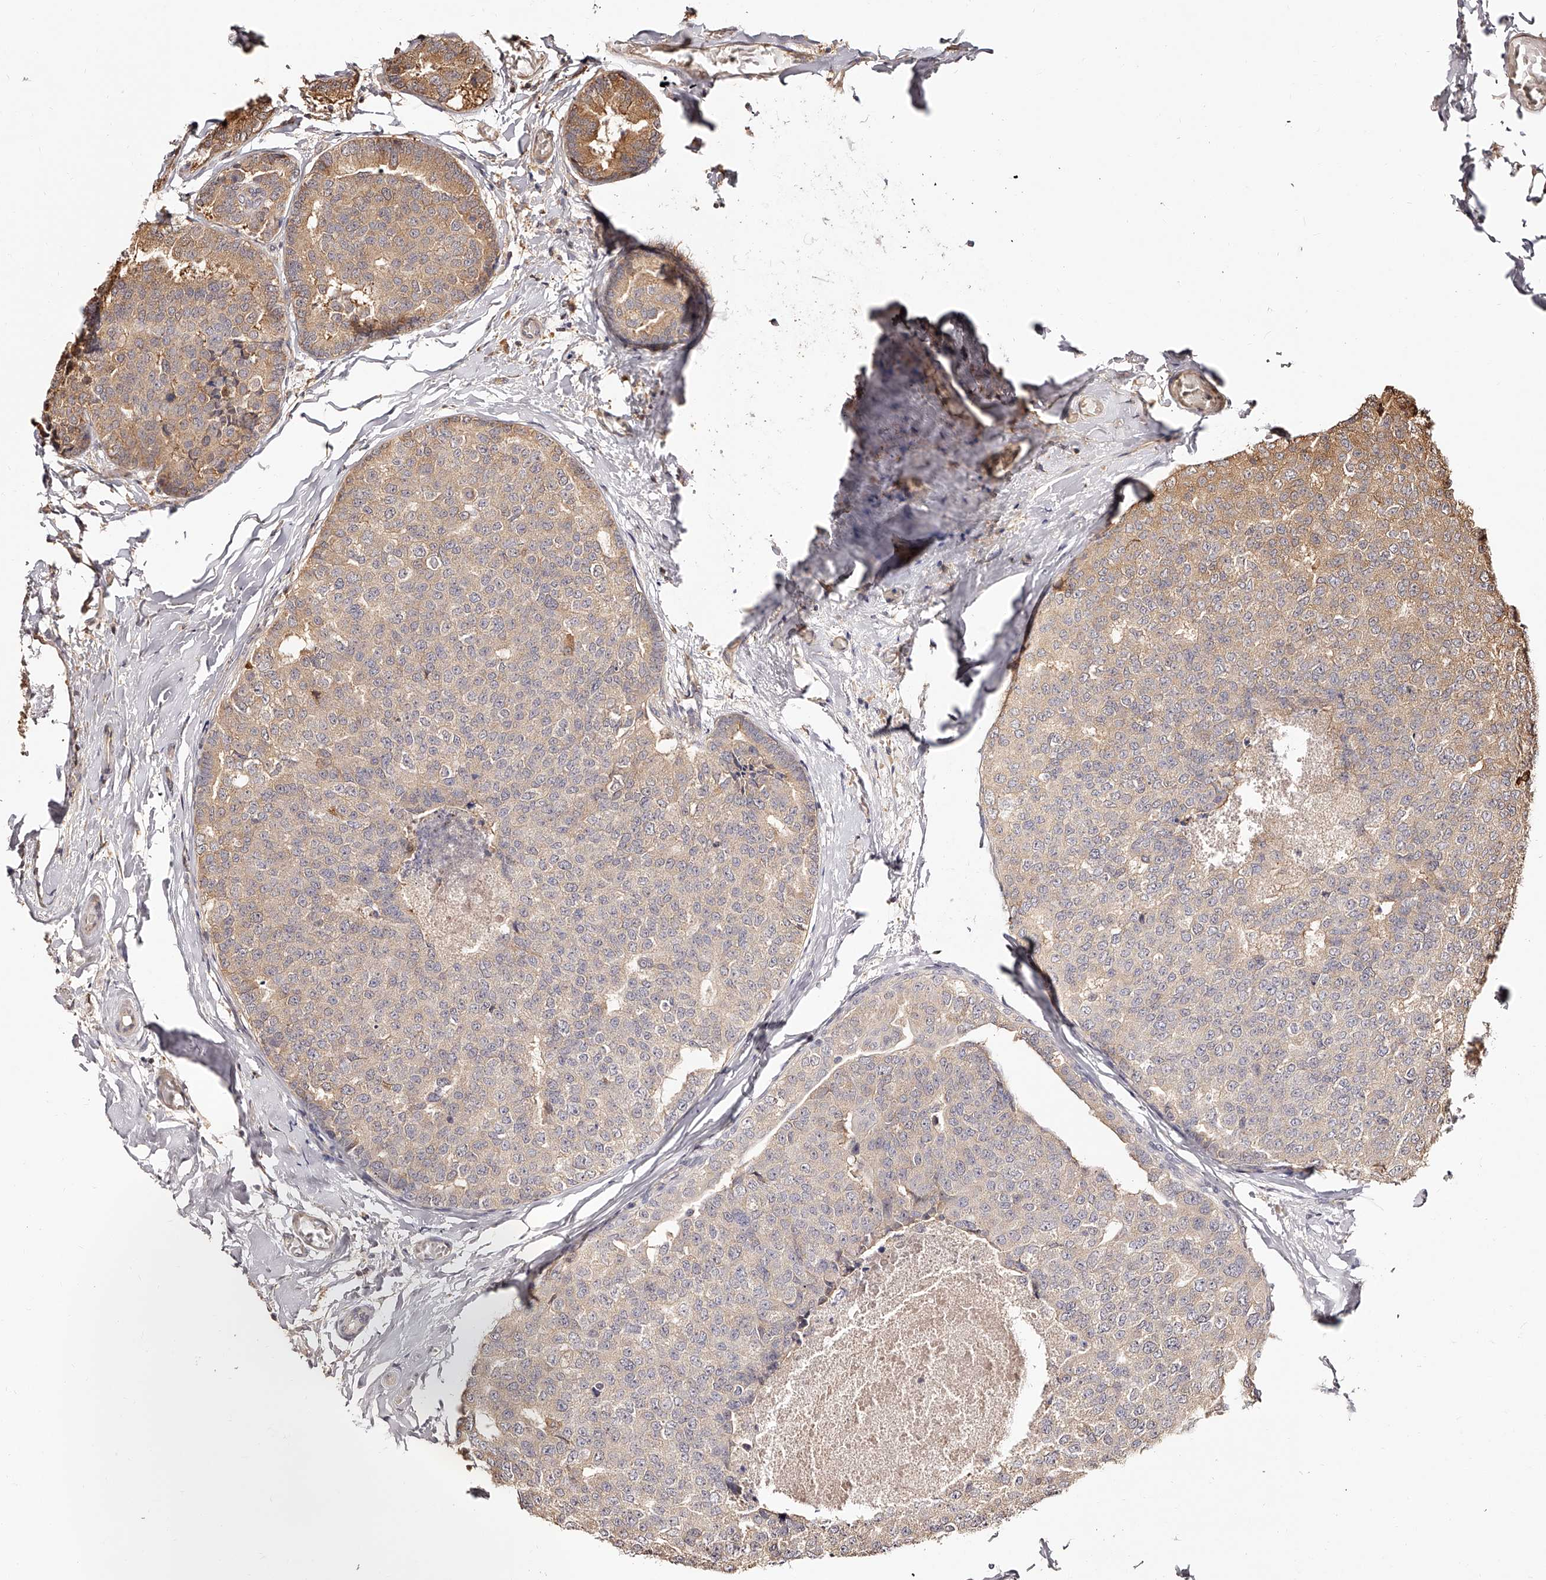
{"staining": {"intensity": "moderate", "quantity": ">75%", "location": "cytoplasmic/membranous"}, "tissue": "breast cancer", "cell_type": "Tumor cells", "image_type": "cancer", "snomed": [{"axis": "morphology", "description": "Normal tissue, NOS"}, {"axis": "morphology", "description": "Duct carcinoma"}, {"axis": "topography", "description": "Breast"}], "caption": "Breast cancer (intraductal carcinoma) stained for a protein (brown) exhibits moderate cytoplasmic/membranous positive staining in approximately >75% of tumor cells.", "gene": "ZNF582", "patient": {"sex": "female", "age": 43}}